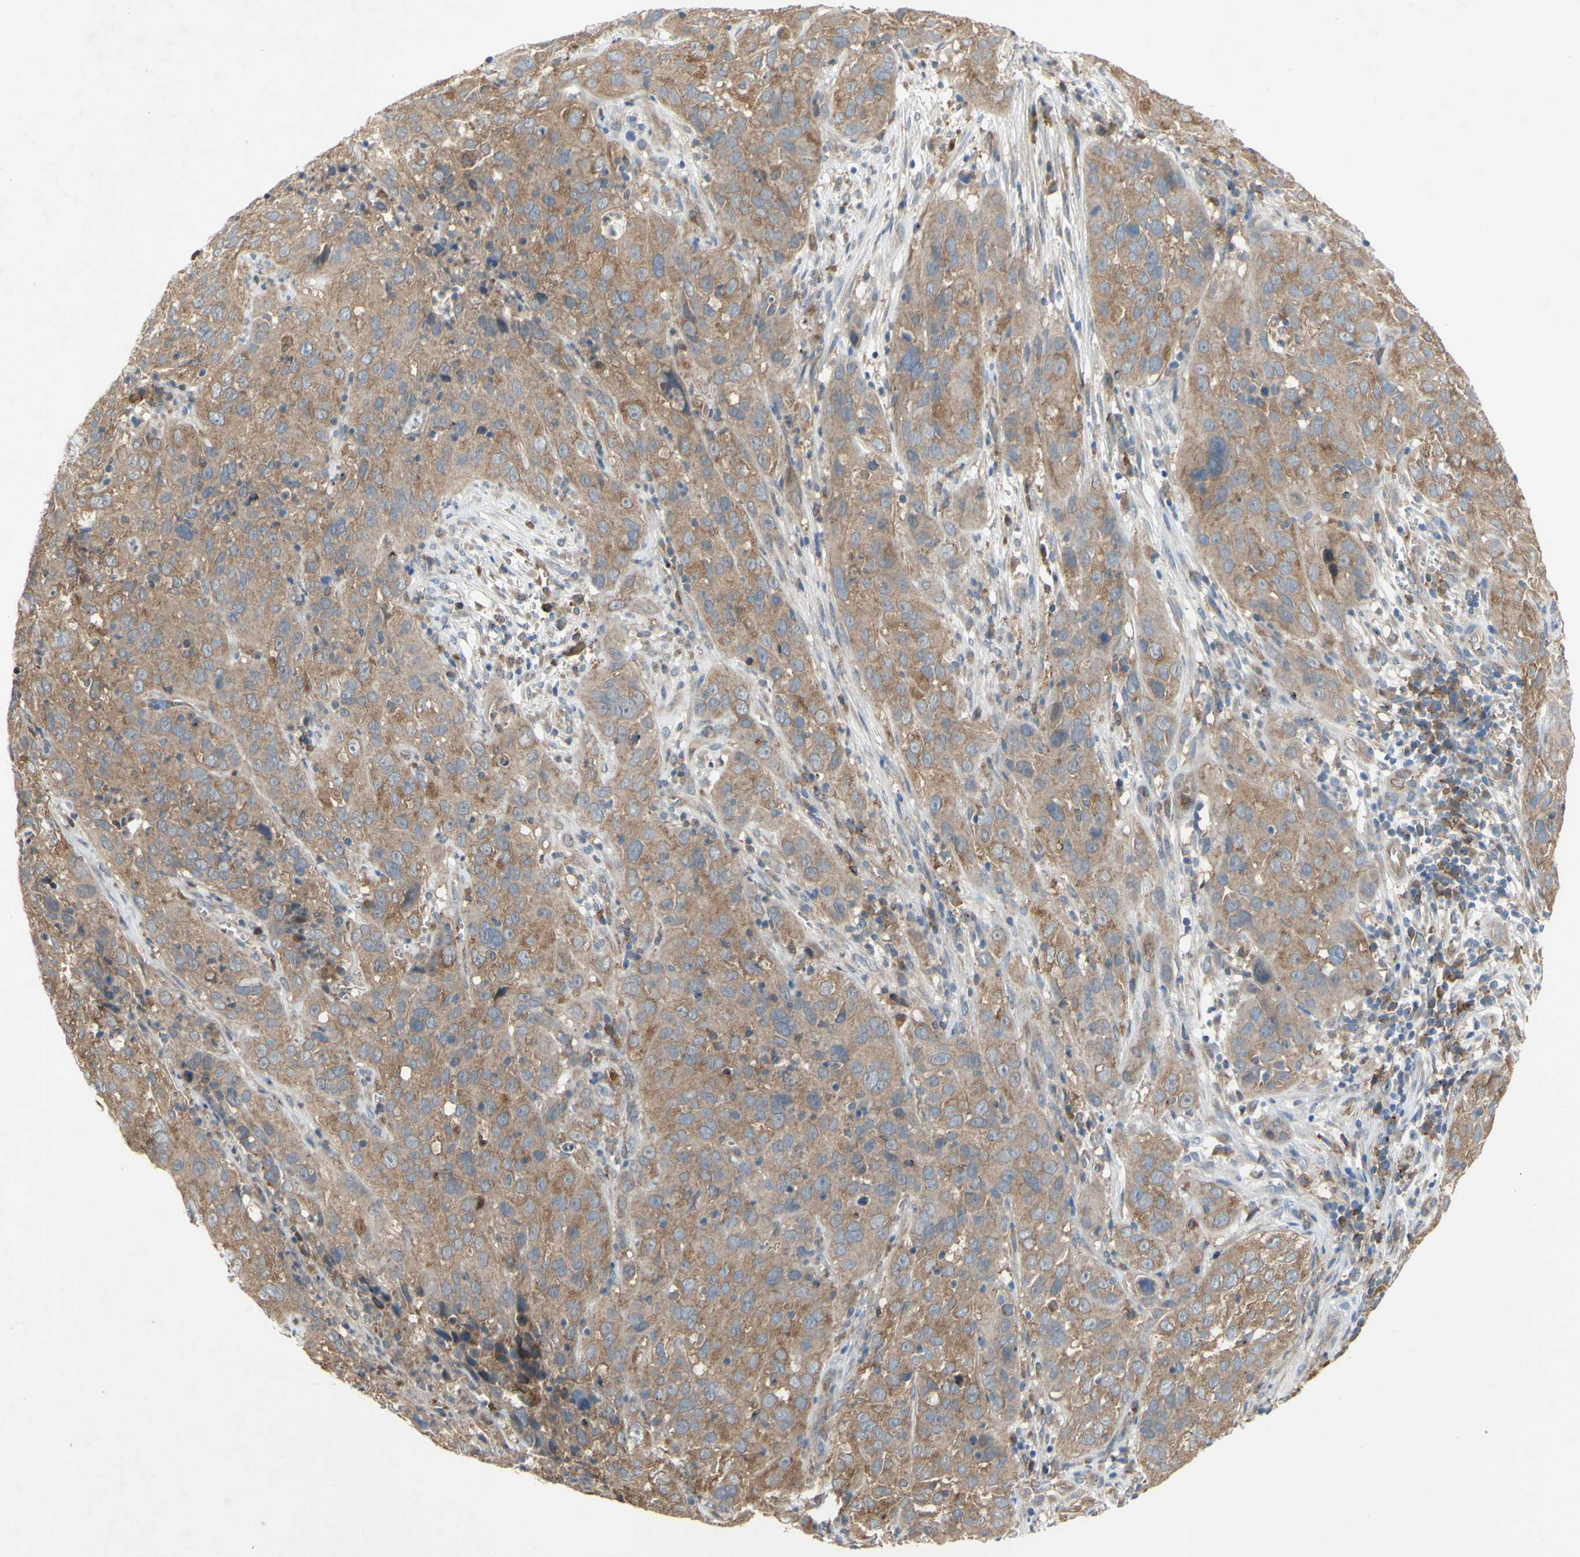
{"staining": {"intensity": "moderate", "quantity": ">75%", "location": "cytoplasmic/membranous"}, "tissue": "cervical cancer", "cell_type": "Tumor cells", "image_type": "cancer", "snomed": [{"axis": "morphology", "description": "Squamous cell carcinoma, NOS"}, {"axis": "topography", "description": "Cervix"}], "caption": "This is an image of immunohistochemistry (IHC) staining of squamous cell carcinoma (cervical), which shows moderate staining in the cytoplasmic/membranous of tumor cells.", "gene": "PDGFB", "patient": {"sex": "female", "age": 32}}